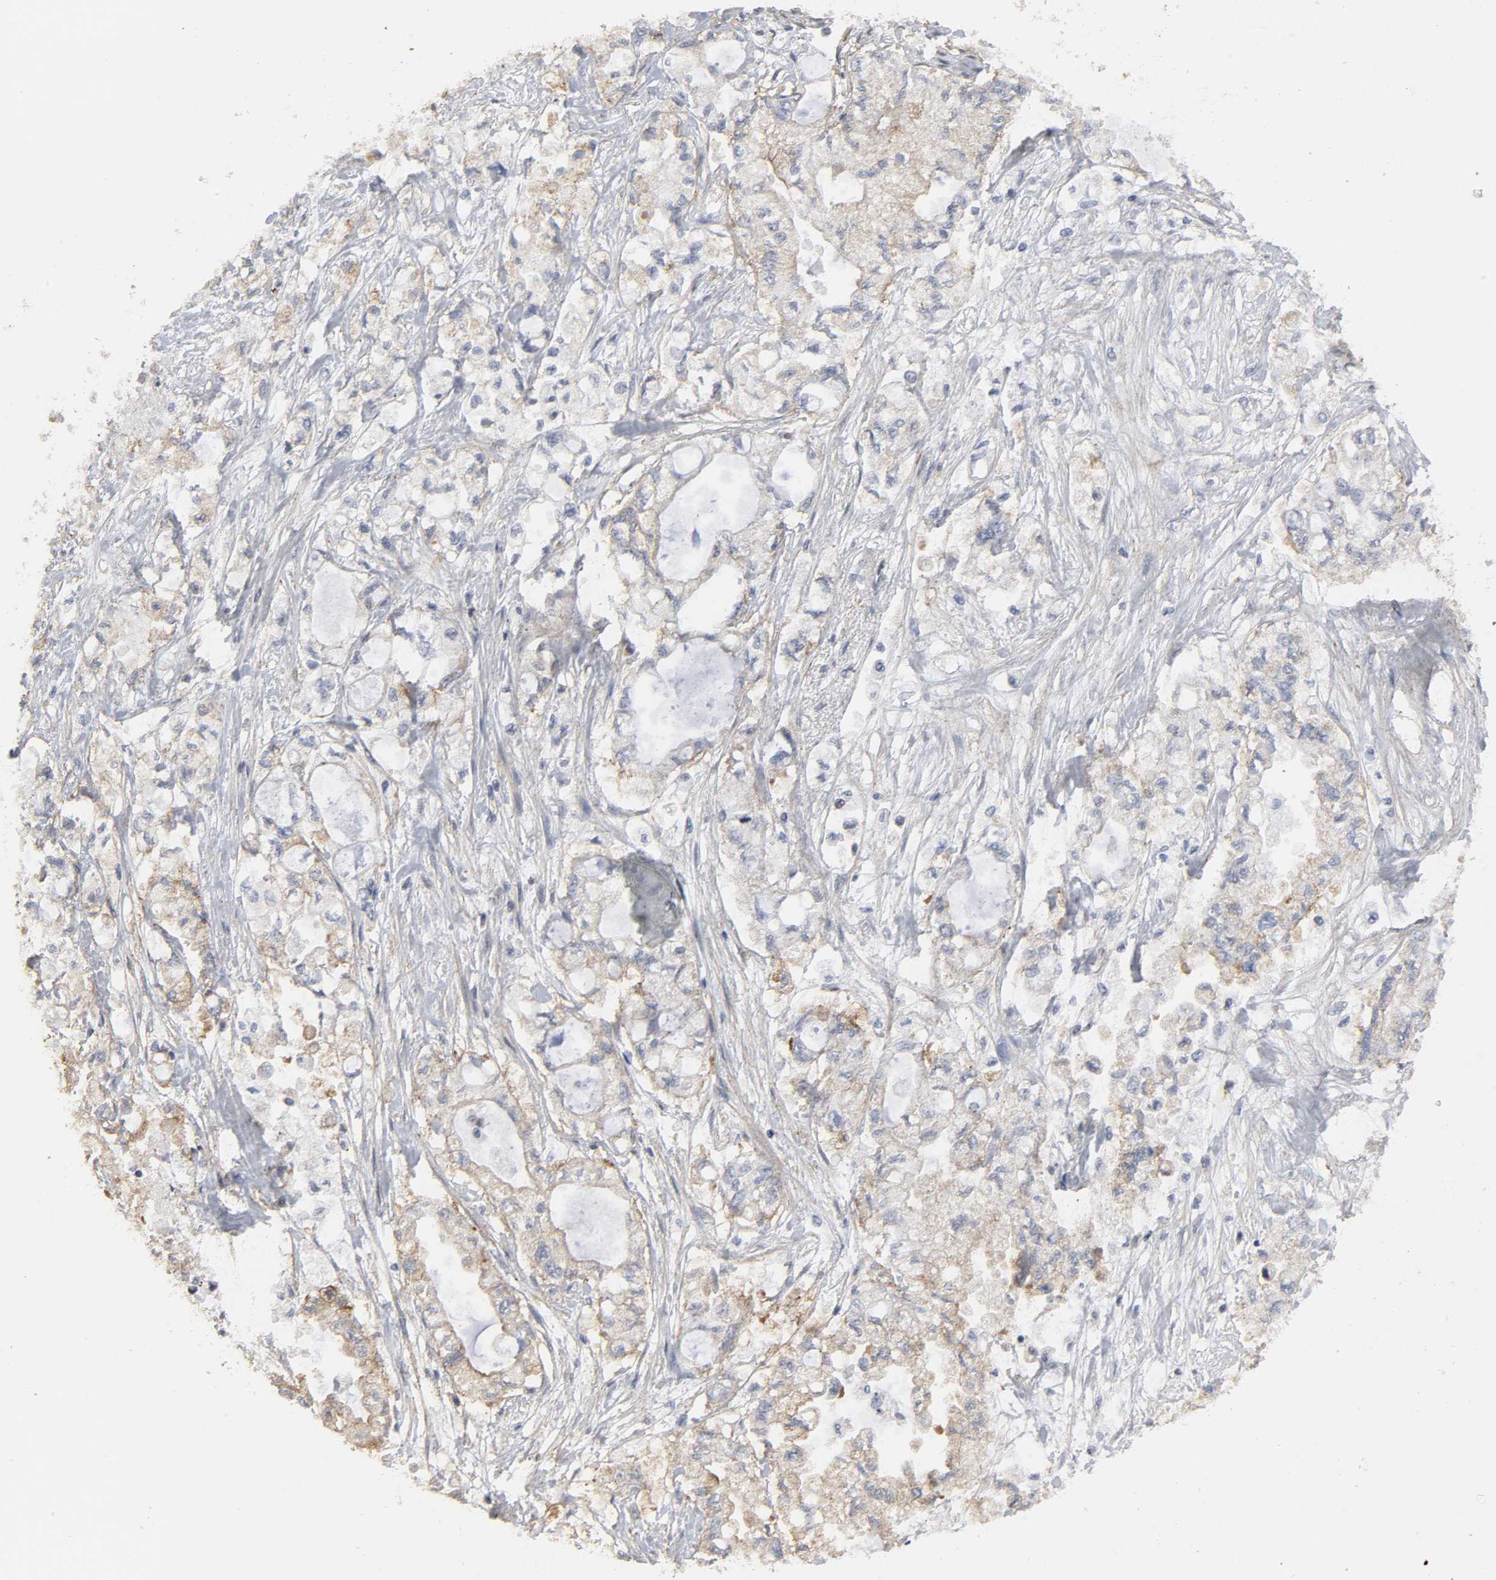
{"staining": {"intensity": "moderate", "quantity": ">75%", "location": "cytoplasmic/membranous"}, "tissue": "pancreatic cancer", "cell_type": "Tumor cells", "image_type": "cancer", "snomed": [{"axis": "morphology", "description": "Adenocarcinoma, NOS"}, {"axis": "topography", "description": "Pancreas"}], "caption": "An immunohistochemistry photomicrograph of tumor tissue is shown. Protein staining in brown labels moderate cytoplasmic/membranous positivity in pancreatic cancer (adenocarcinoma) within tumor cells.", "gene": "SH3GLB1", "patient": {"sex": "male", "age": 79}}